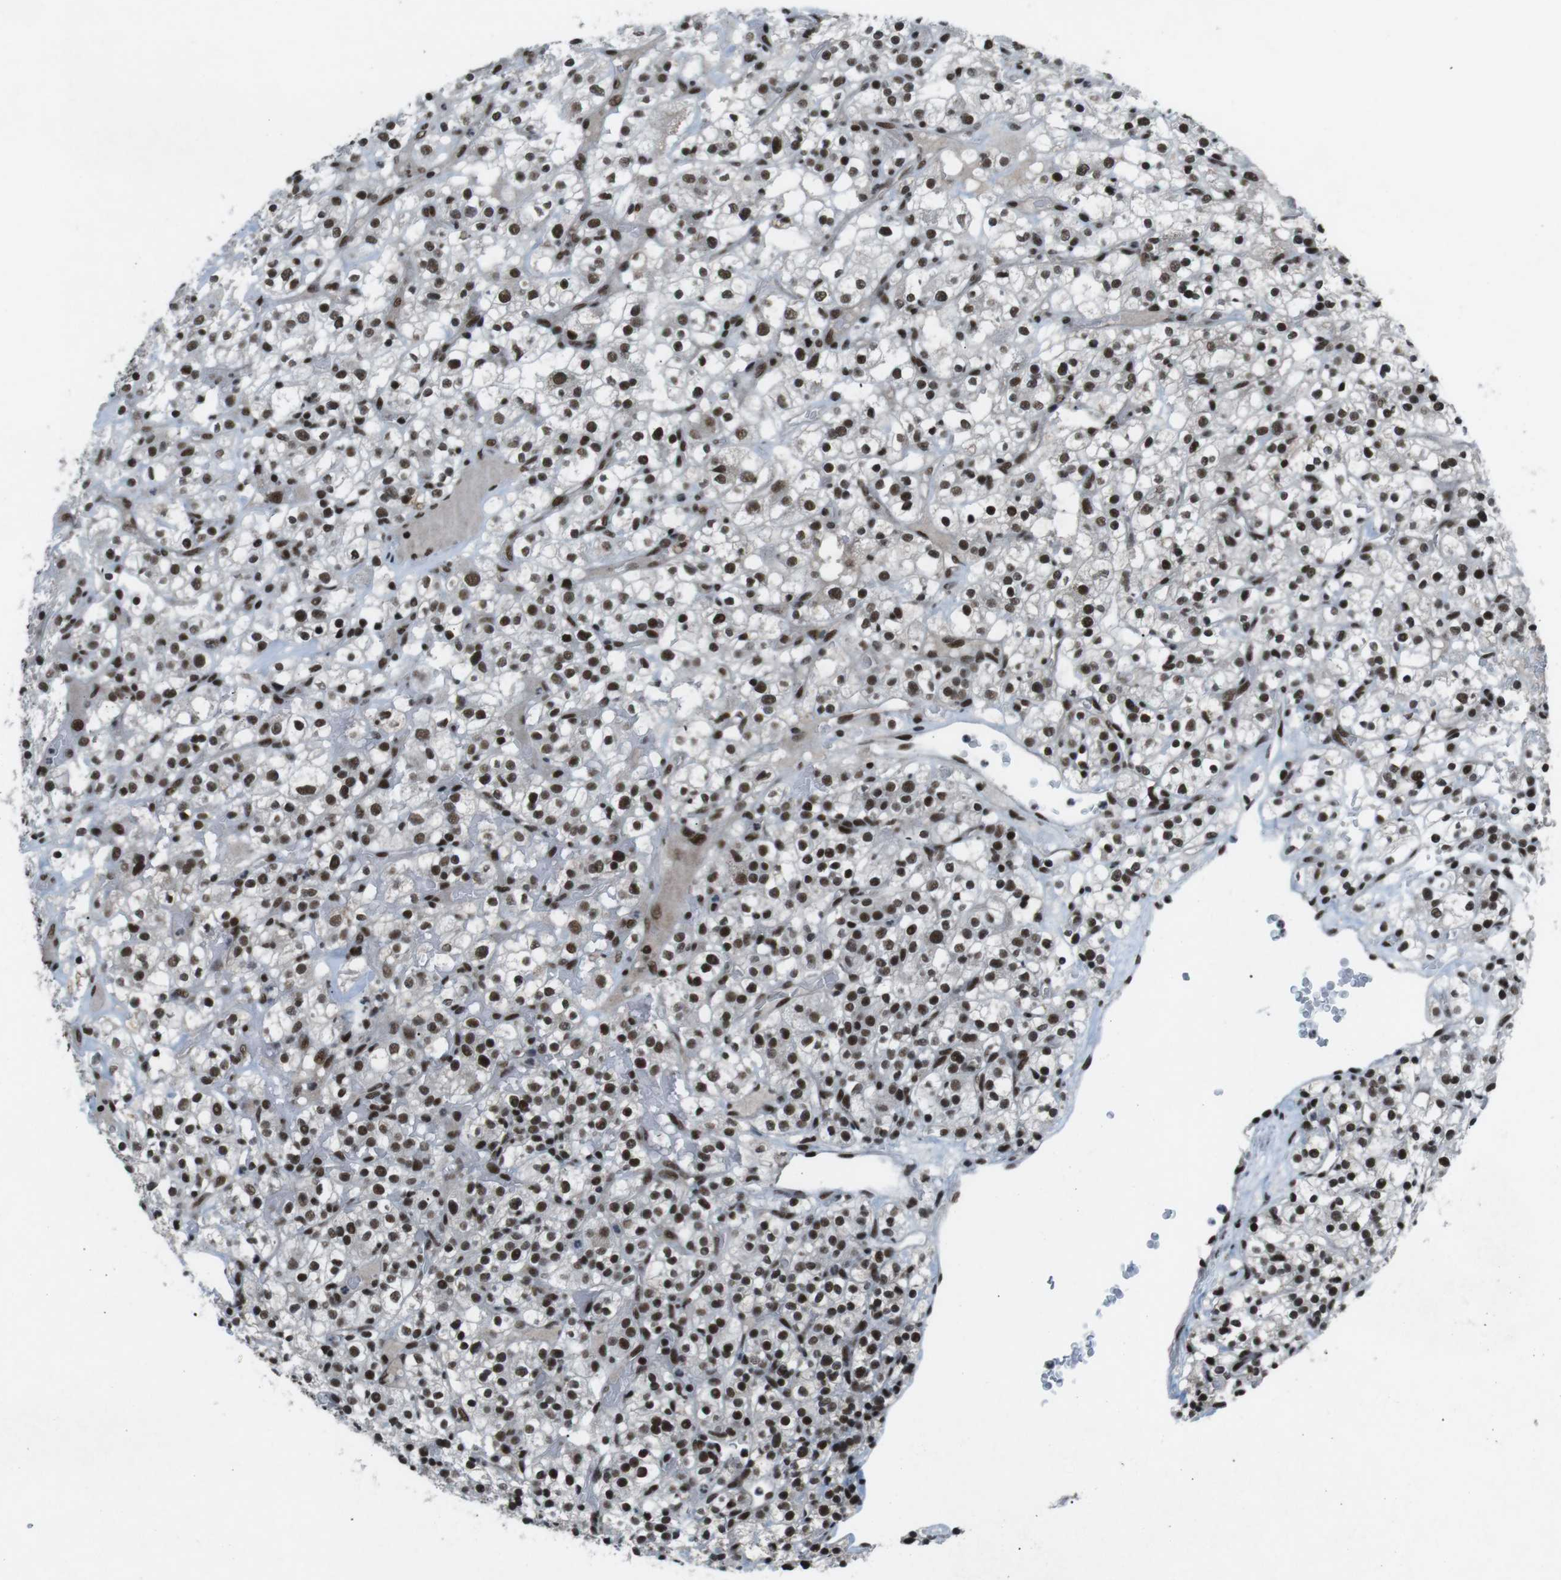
{"staining": {"intensity": "strong", "quantity": ">75%", "location": "nuclear"}, "tissue": "renal cancer", "cell_type": "Tumor cells", "image_type": "cancer", "snomed": [{"axis": "morphology", "description": "Normal tissue, NOS"}, {"axis": "morphology", "description": "Adenocarcinoma, NOS"}, {"axis": "topography", "description": "Kidney"}], "caption": "The immunohistochemical stain labels strong nuclear positivity in tumor cells of renal adenocarcinoma tissue. The staining was performed using DAB (3,3'-diaminobenzidine) to visualize the protein expression in brown, while the nuclei were stained in blue with hematoxylin (Magnification: 20x).", "gene": "TAF1", "patient": {"sex": "female", "age": 72}}